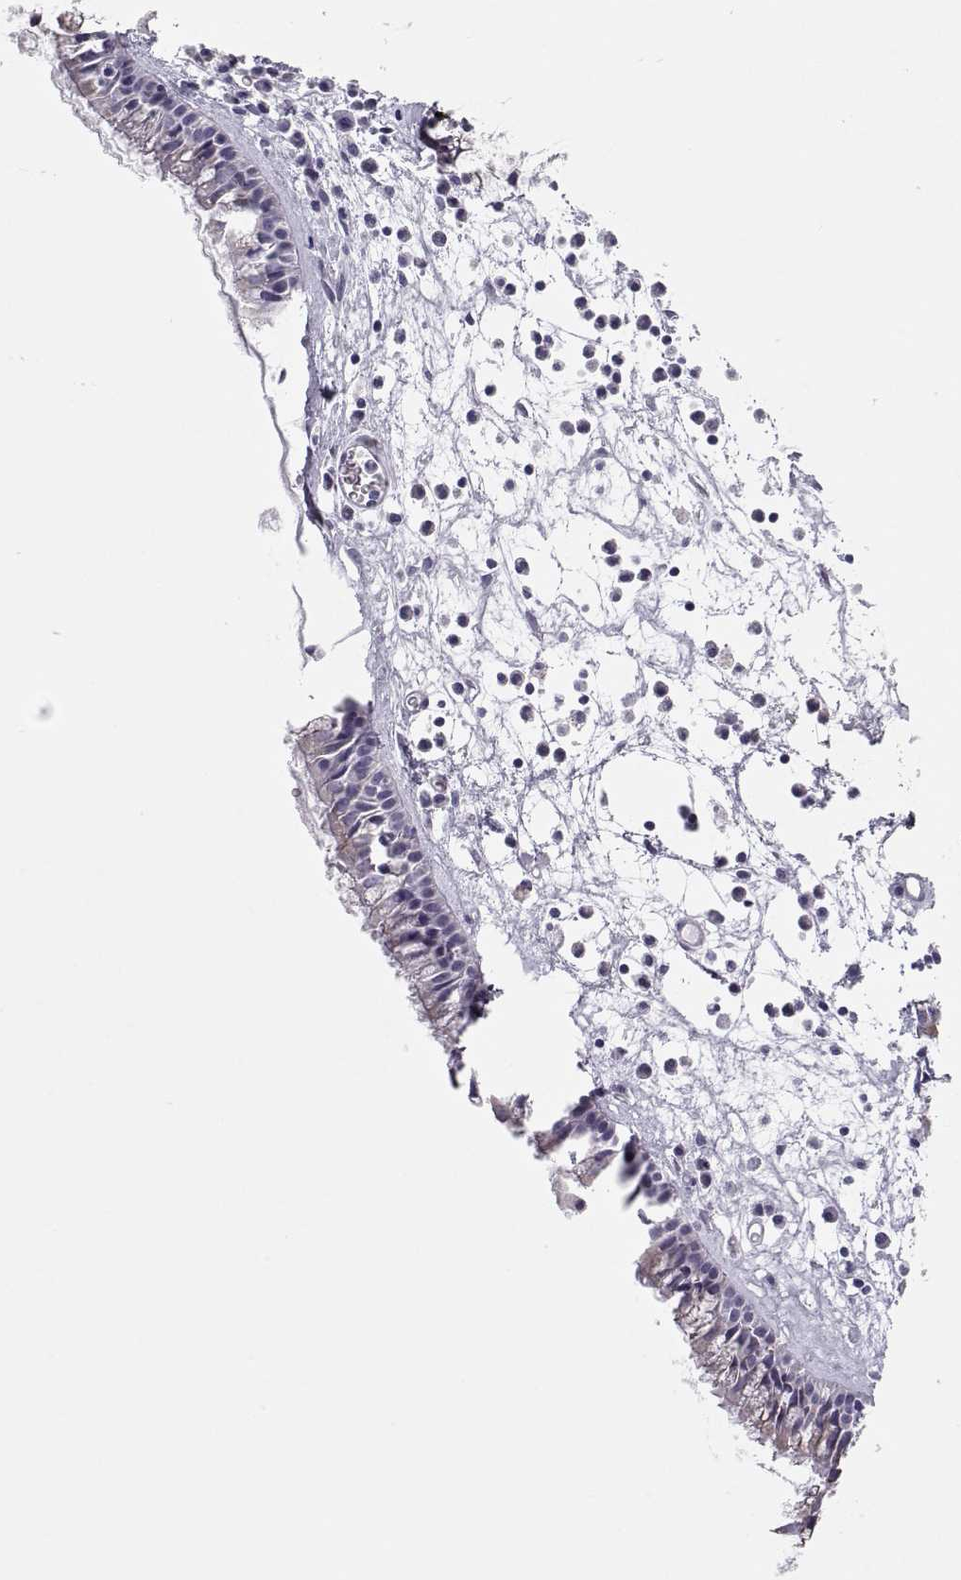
{"staining": {"intensity": "moderate", "quantity": "<25%", "location": "cytoplasmic/membranous"}, "tissue": "nasopharynx", "cell_type": "Respiratory epithelial cells", "image_type": "normal", "snomed": [{"axis": "morphology", "description": "Normal tissue, NOS"}, {"axis": "topography", "description": "Nasopharynx"}], "caption": "Respiratory epithelial cells display low levels of moderate cytoplasmic/membranous expression in approximately <25% of cells in normal human nasopharynx. Nuclei are stained in blue.", "gene": "MAGEB2", "patient": {"sex": "female", "age": 47}}